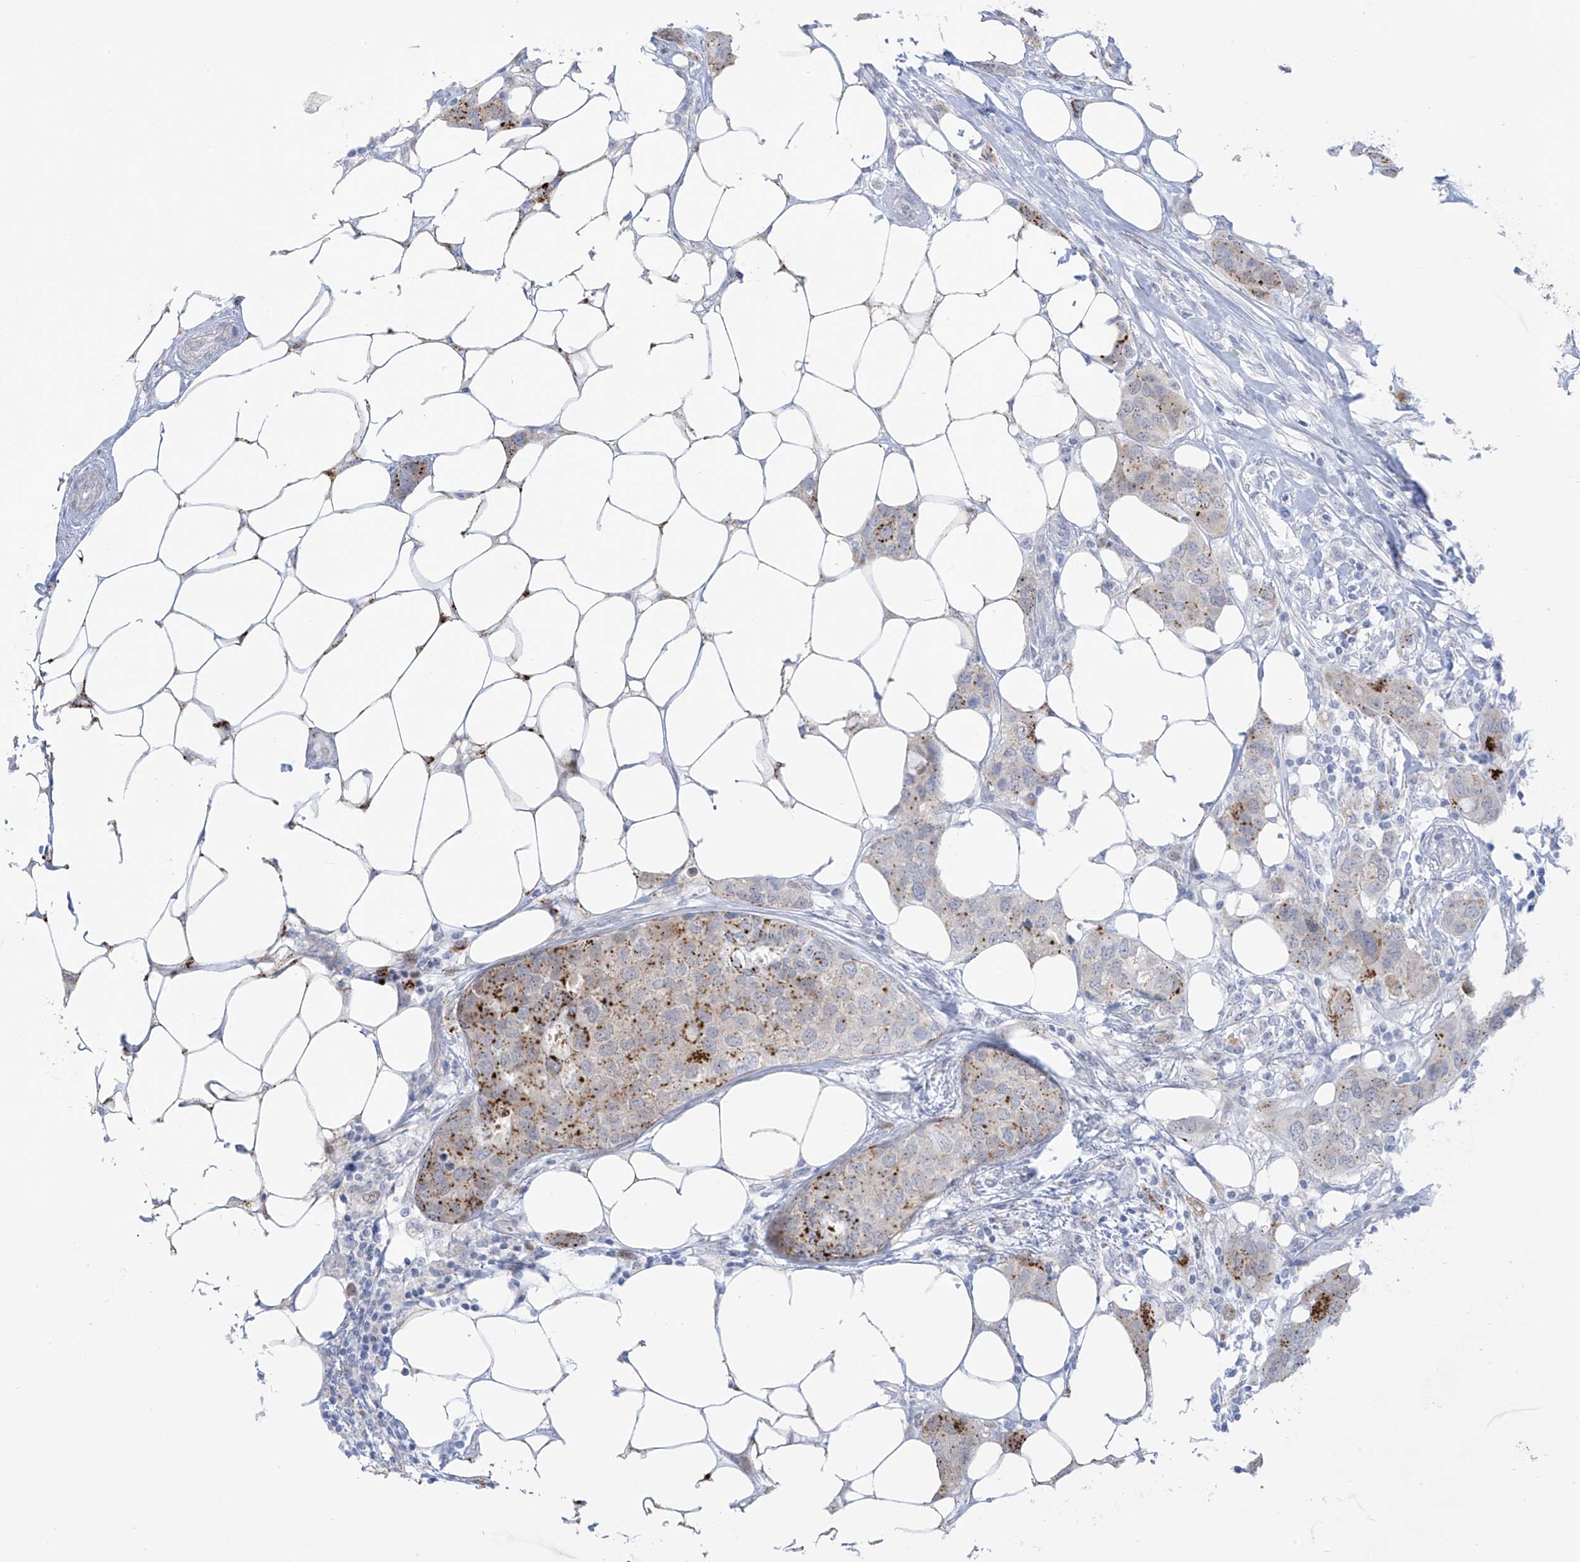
{"staining": {"intensity": "moderate", "quantity": "<25%", "location": "cytoplasmic/membranous"}, "tissue": "breast cancer", "cell_type": "Tumor cells", "image_type": "cancer", "snomed": [{"axis": "morphology", "description": "Duct carcinoma"}, {"axis": "topography", "description": "Breast"}], "caption": "Immunohistochemical staining of human breast cancer exhibits moderate cytoplasmic/membranous protein staining in about <25% of tumor cells.", "gene": "PSPH", "patient": {"sex": "female", "age": 50}}